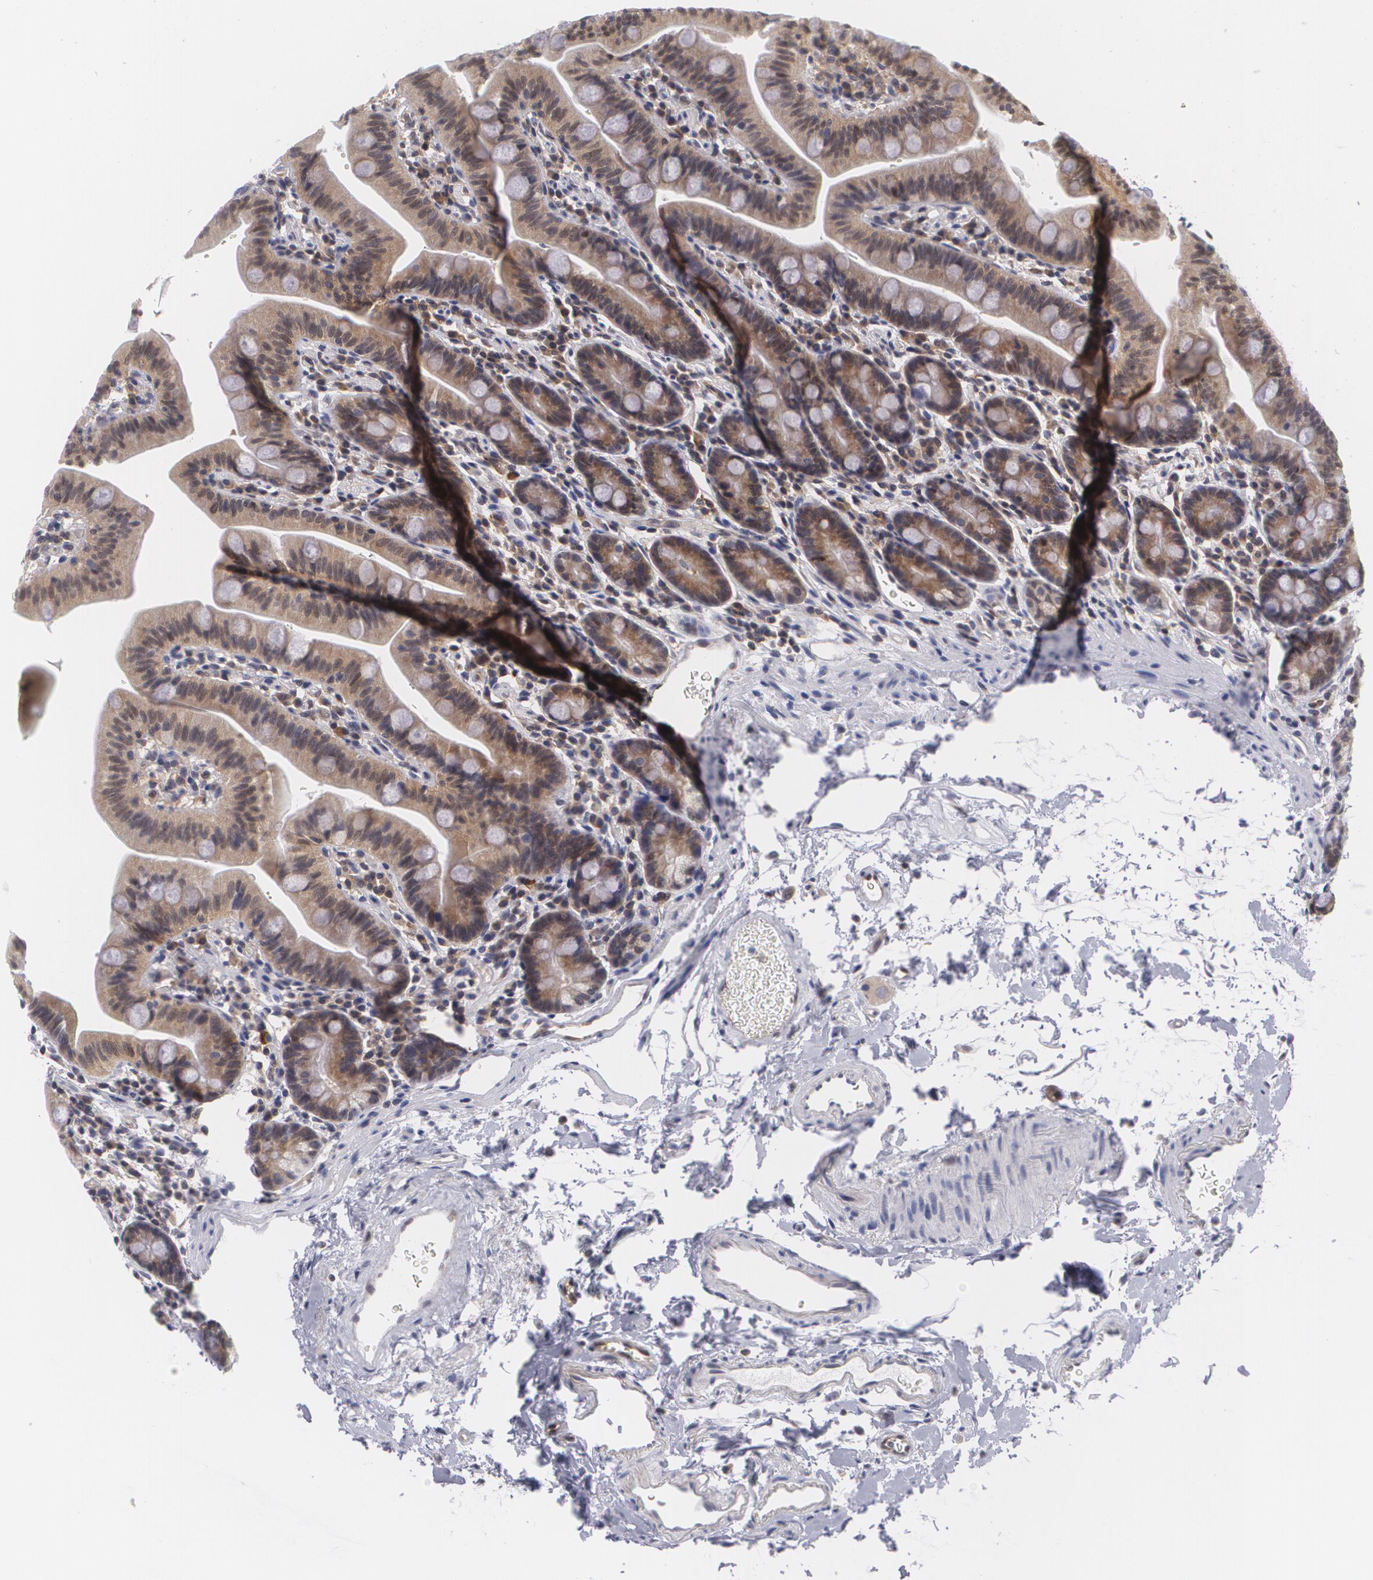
{"staining": {"intensity": "moderate", "quantity": ">75%", "location": "cytoplasmic/membranous"}, "tissue": "small intestine", "cell_type": "Glandular cells", "image_type": "normal", "snomed": [{"axis": "morphology", "description": "Normal tissue, NOS"}, {"axis": "topography", "description": "Small intestine"}], "caption": "High-magnification brightfield microscopy of benign small intestine stained with DAB (3,3'-diaminobenzidine) (brown) and counterstained with hematoxylin (blue). glandular cells exhibit moderate cytoplasmic/membranous staining is appreciated in about>75% of cells. (IHC, brightfield microscopy, high magnification).", "gene": "BCL10", "patient": {"sex": "male", "age": 79}}